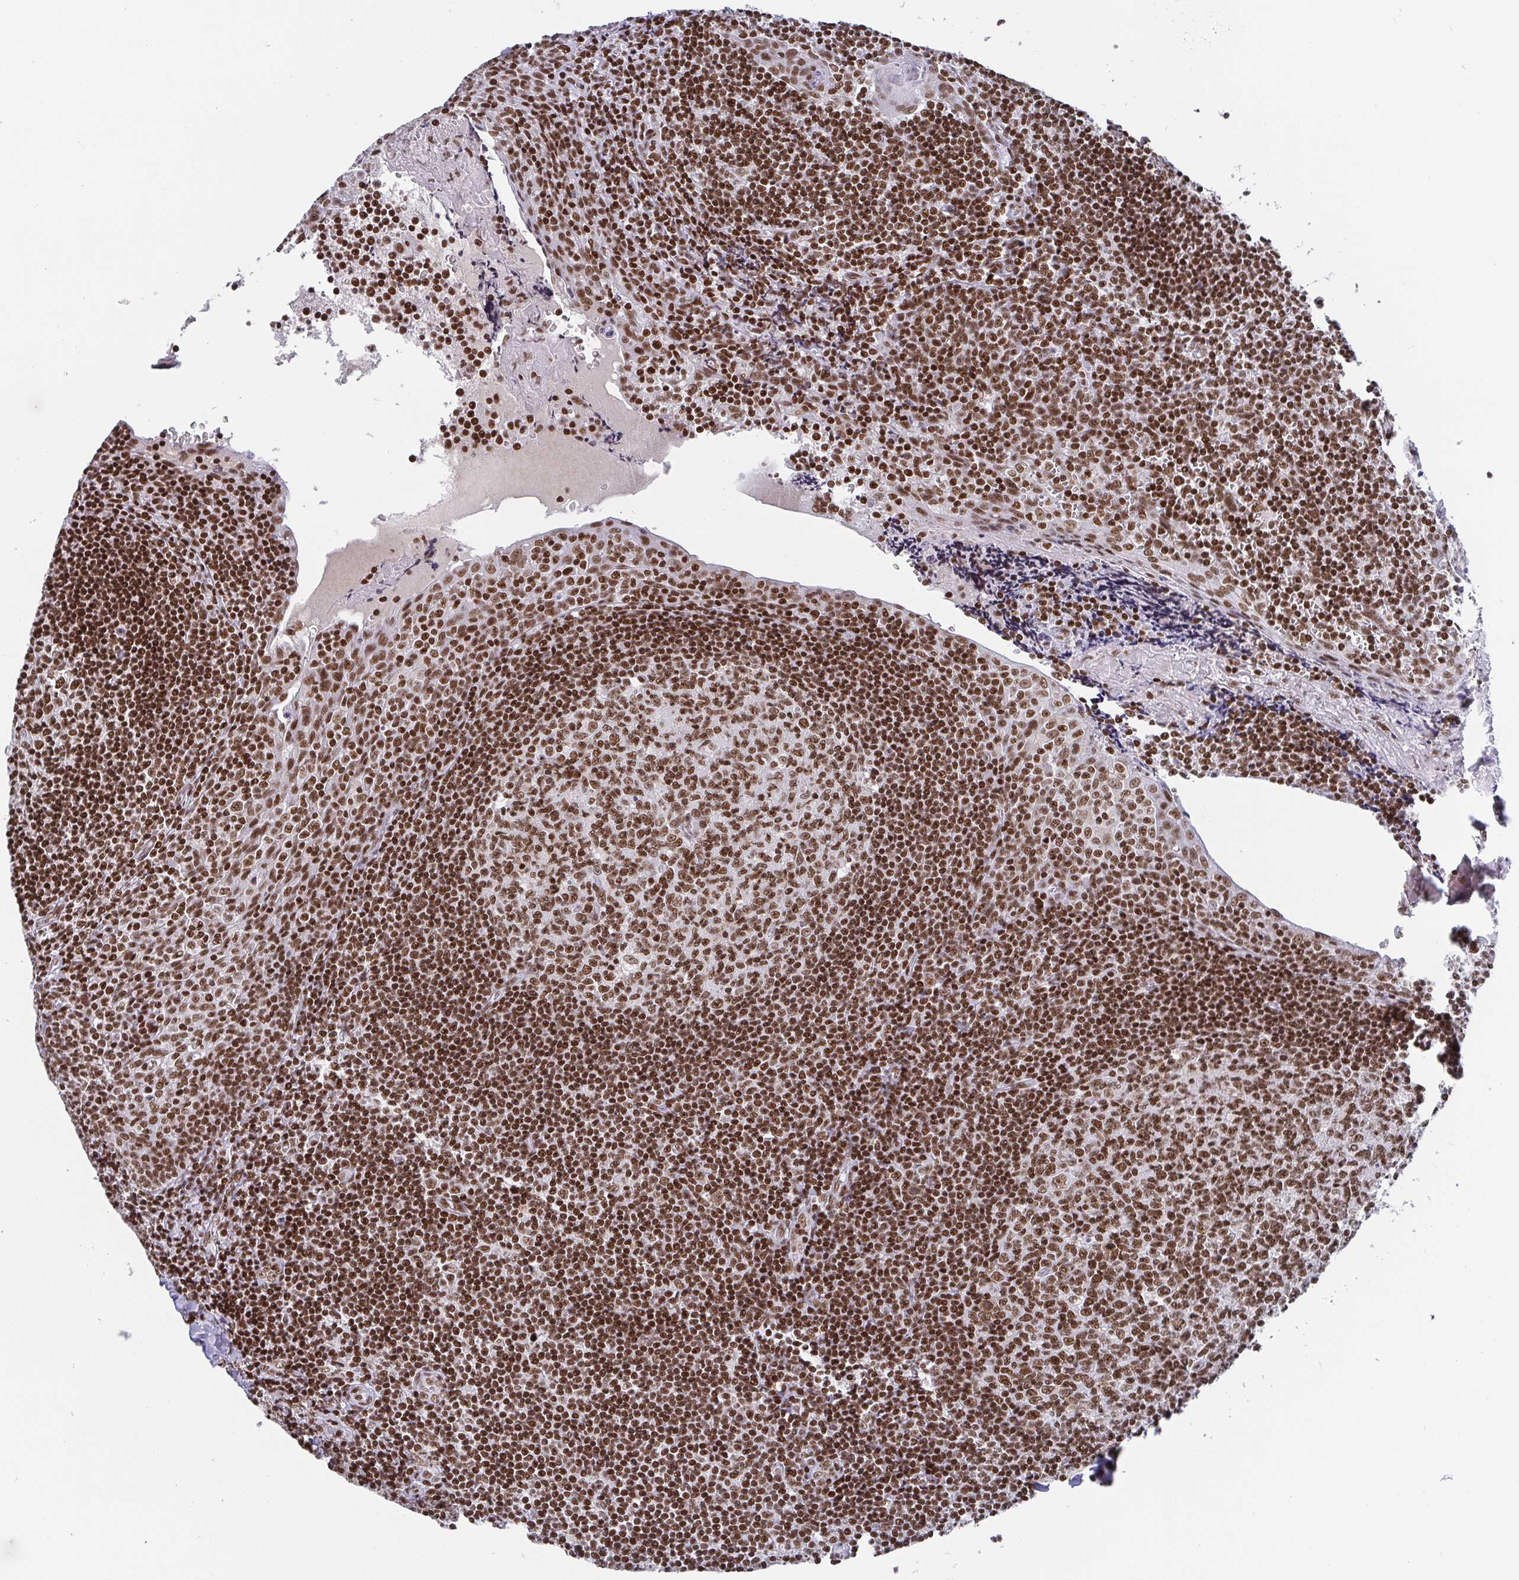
{"staining": {"intensity": "moderate", "quantity": ">75%", "location": "nuclear"}, "tissue": "tonsil", "cell_type": "Germinal center cells", "image_type": "normal", "snomed": [{"axis": "morphology", "description": "Normal tissue, NOS"}, {"axis": "morphology", "description": "Inflammation, NOS"}, {"axis": "topography", "description": "Tonsil"}], "caption": "Approximately >75% of germinal center cells in unremarkable human tonsil reveal moderate nuclear protein positivity as visualized by brown immunohistochemical staining.", "gene": "CTCF", "patient": {"sex": "female", "age": 31}}